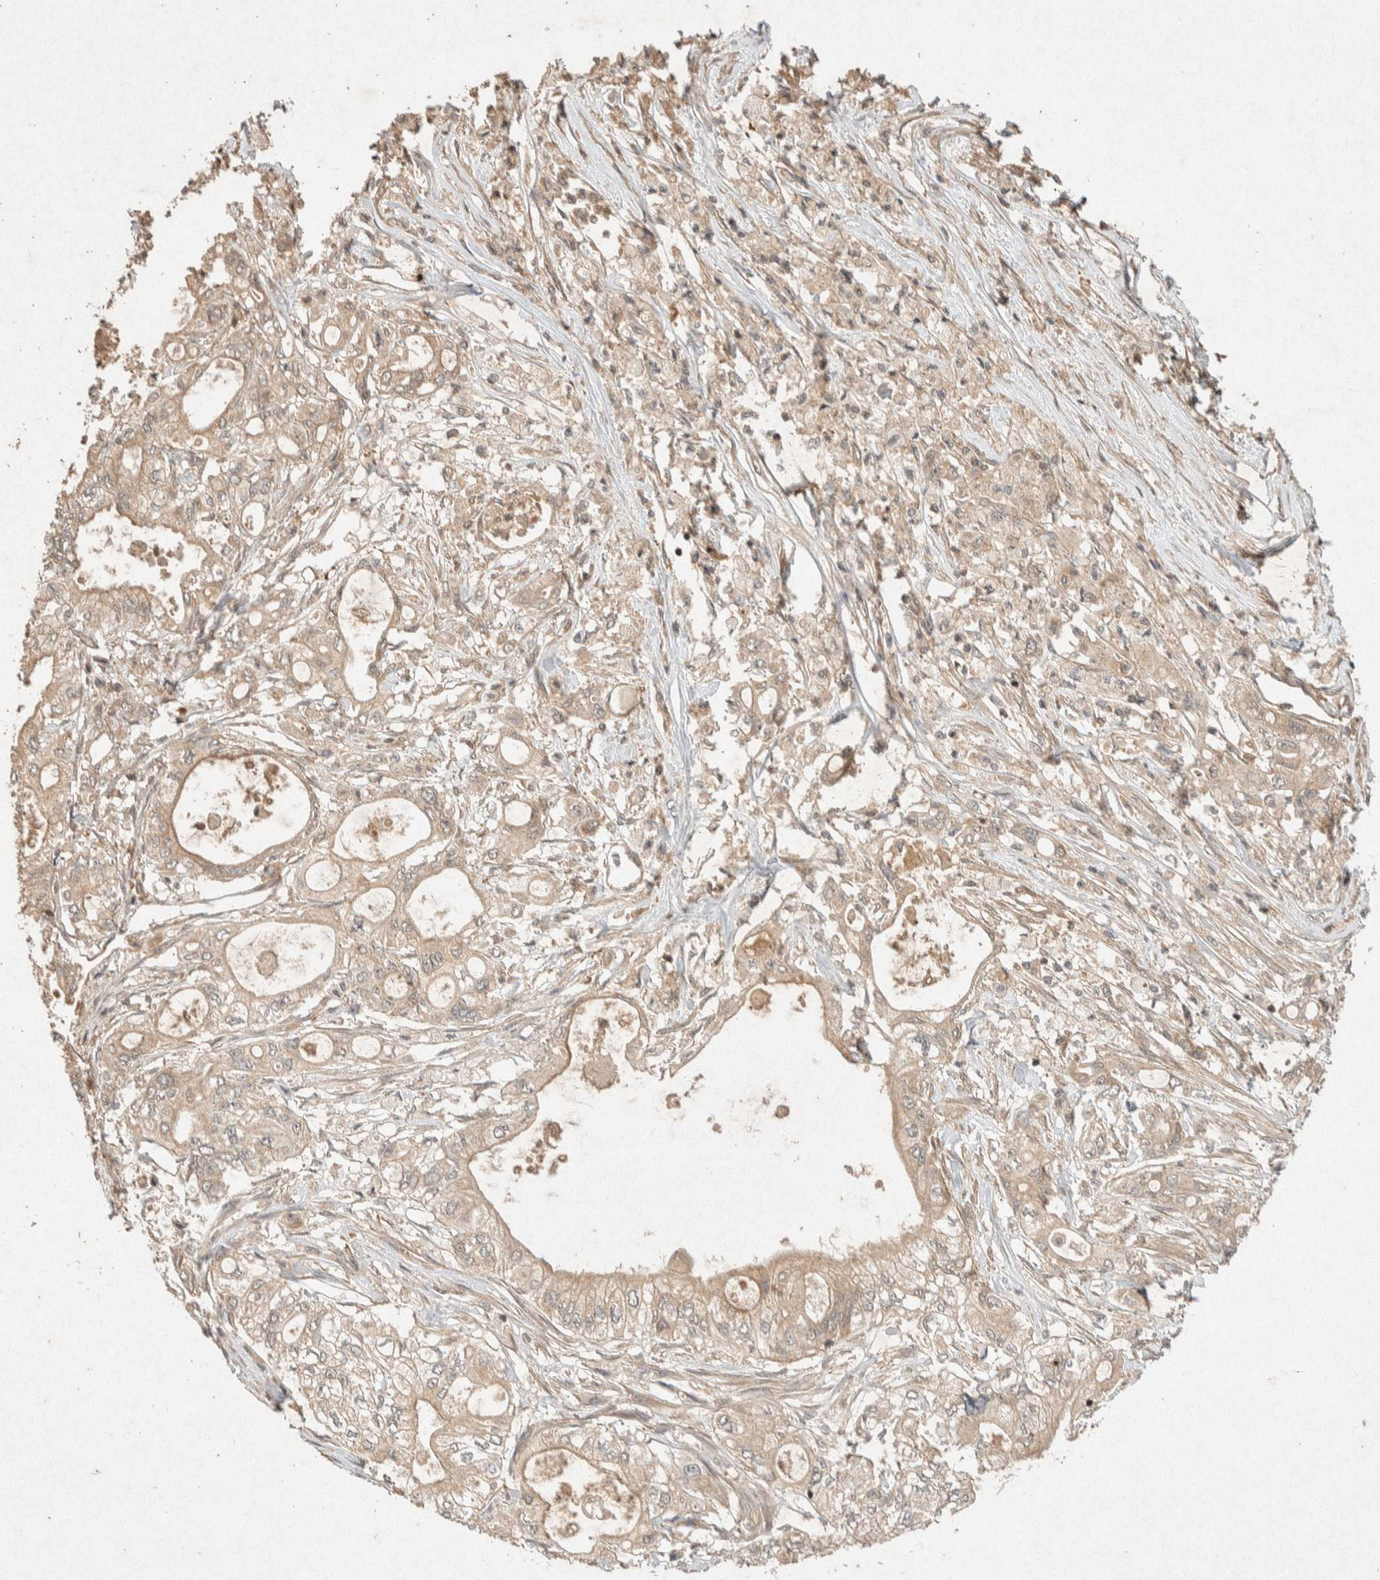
{"staining": {"intensity": "weak", "quantity": "<25%", "location": "cytoplasmic/membranous"}, "tissue": "pancreatic cancer", "cell_type": "Tumor cells", "image_type": "cancer", "snomed": [{"axis": "morphology", "description": "Adenocarcinoma, NOS"}, {"axis": "topography", "description": "Pancreas"}], "caption": "Tumor cells show no significant protein staining in adenocarcinoma (pancreatic). (DAB IHC with hematoxylin counter stain).", "gene": "THRA", "patient": {"sex": "male", "age": 79}}